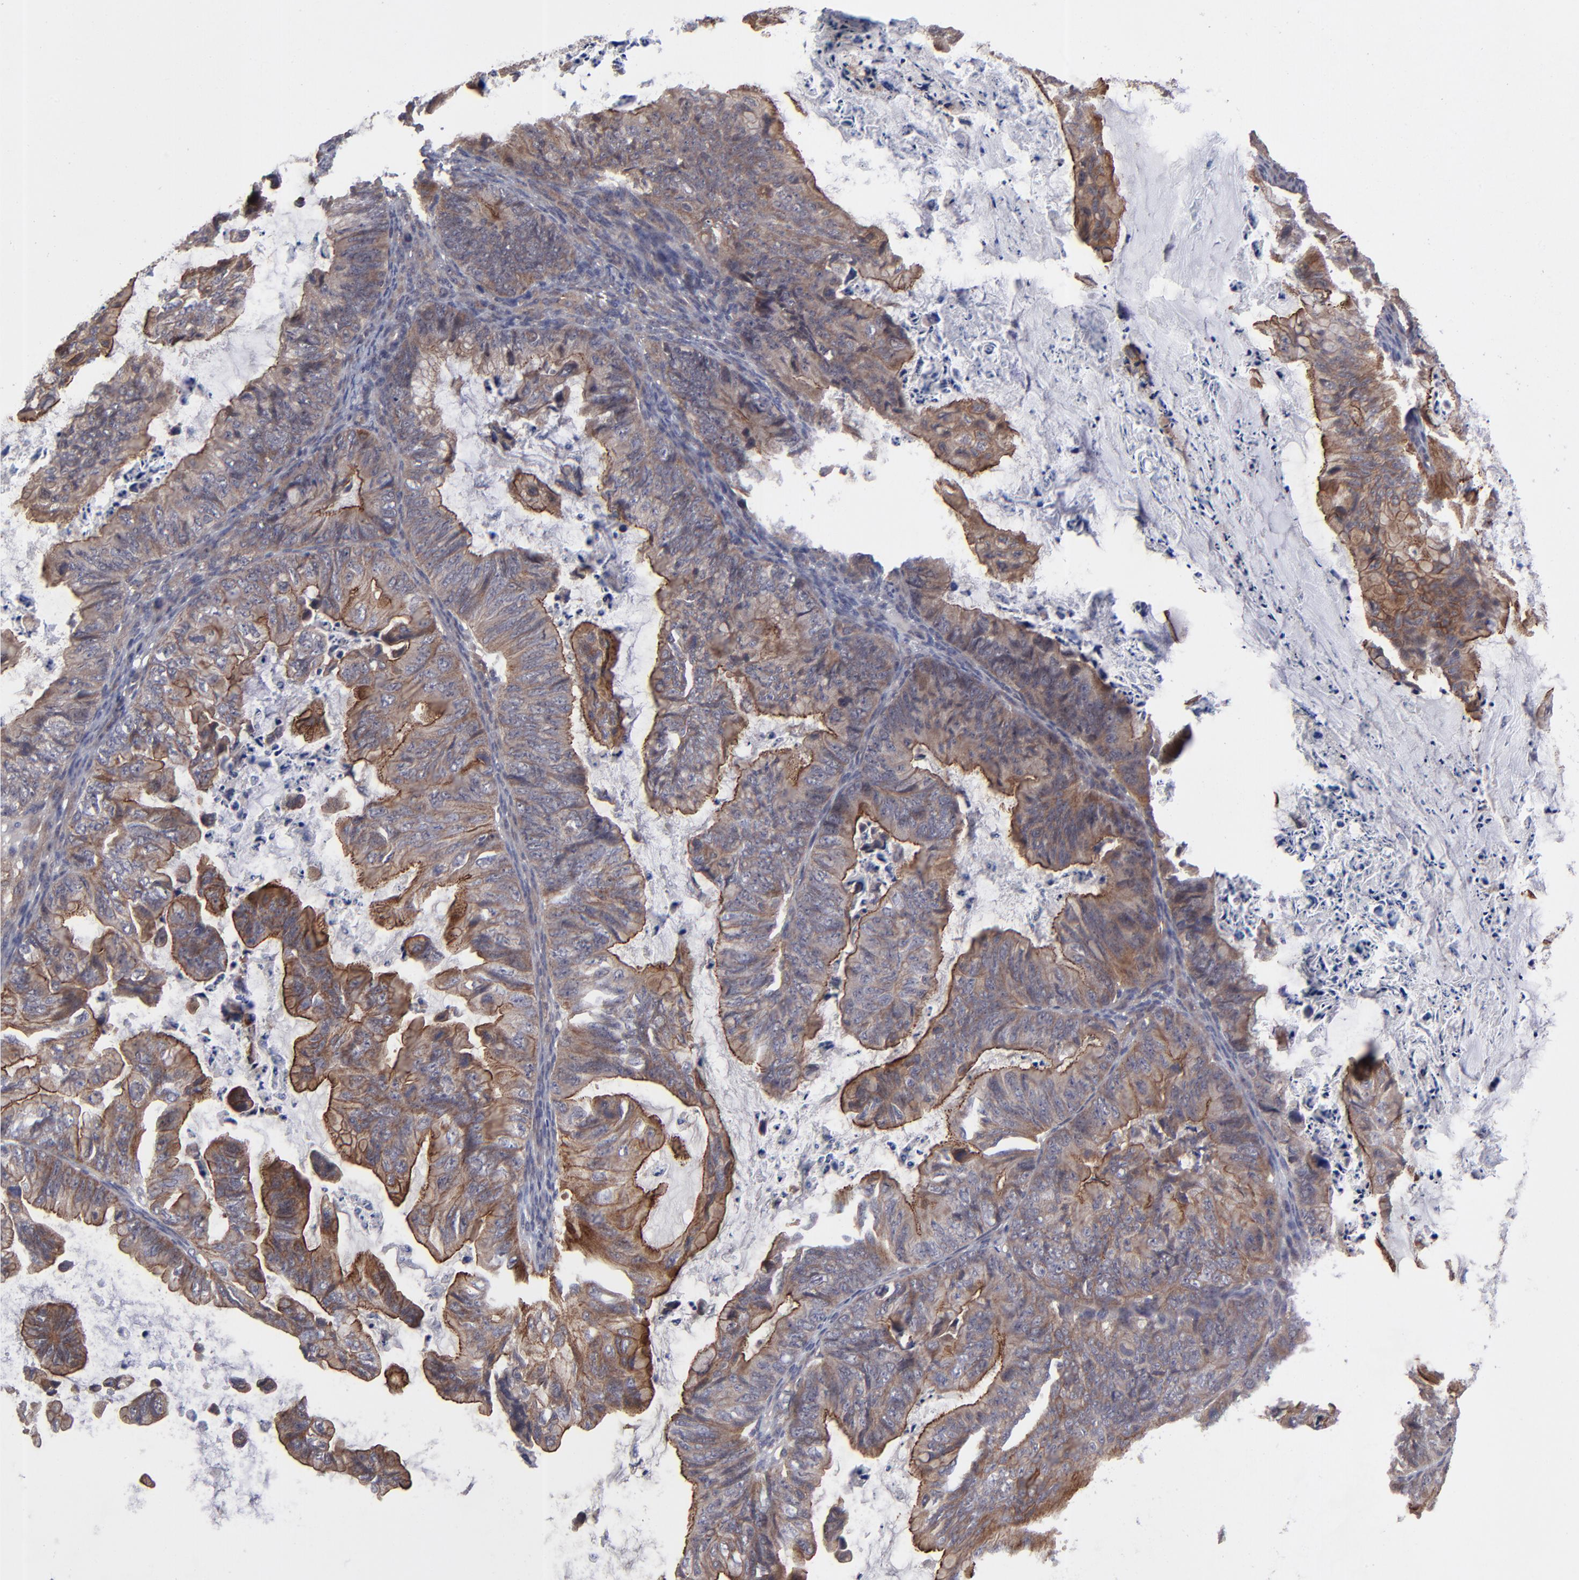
{"staining": {"intensity": "moderate", "quantity": ">75%", "location": "cytoplasmic/membranous"}, "tissue": "ovarian cancer", "cell_type": "Tumor cells", "image_type": "cancer", "snomed": [{"axis": "morphology", "description": "Cystadenocarcinoma, mucinous, NOS"}, {"axis": "topography", "description": "Ovary"}], "caption": "Immunohistochemistry (IHC) histopathology image of neoplastic tissue: ovarian mucinous cystadenocarcinoma stained using IHC reveals medium levels of moderate protein expression localized specifically in the cytoplasmic/membranous of tumor cells, appearing as a cytoplasmic/membranous brown color.", "gene": "ZNF780B", "patient": {"sex": "female", "age": 36}}